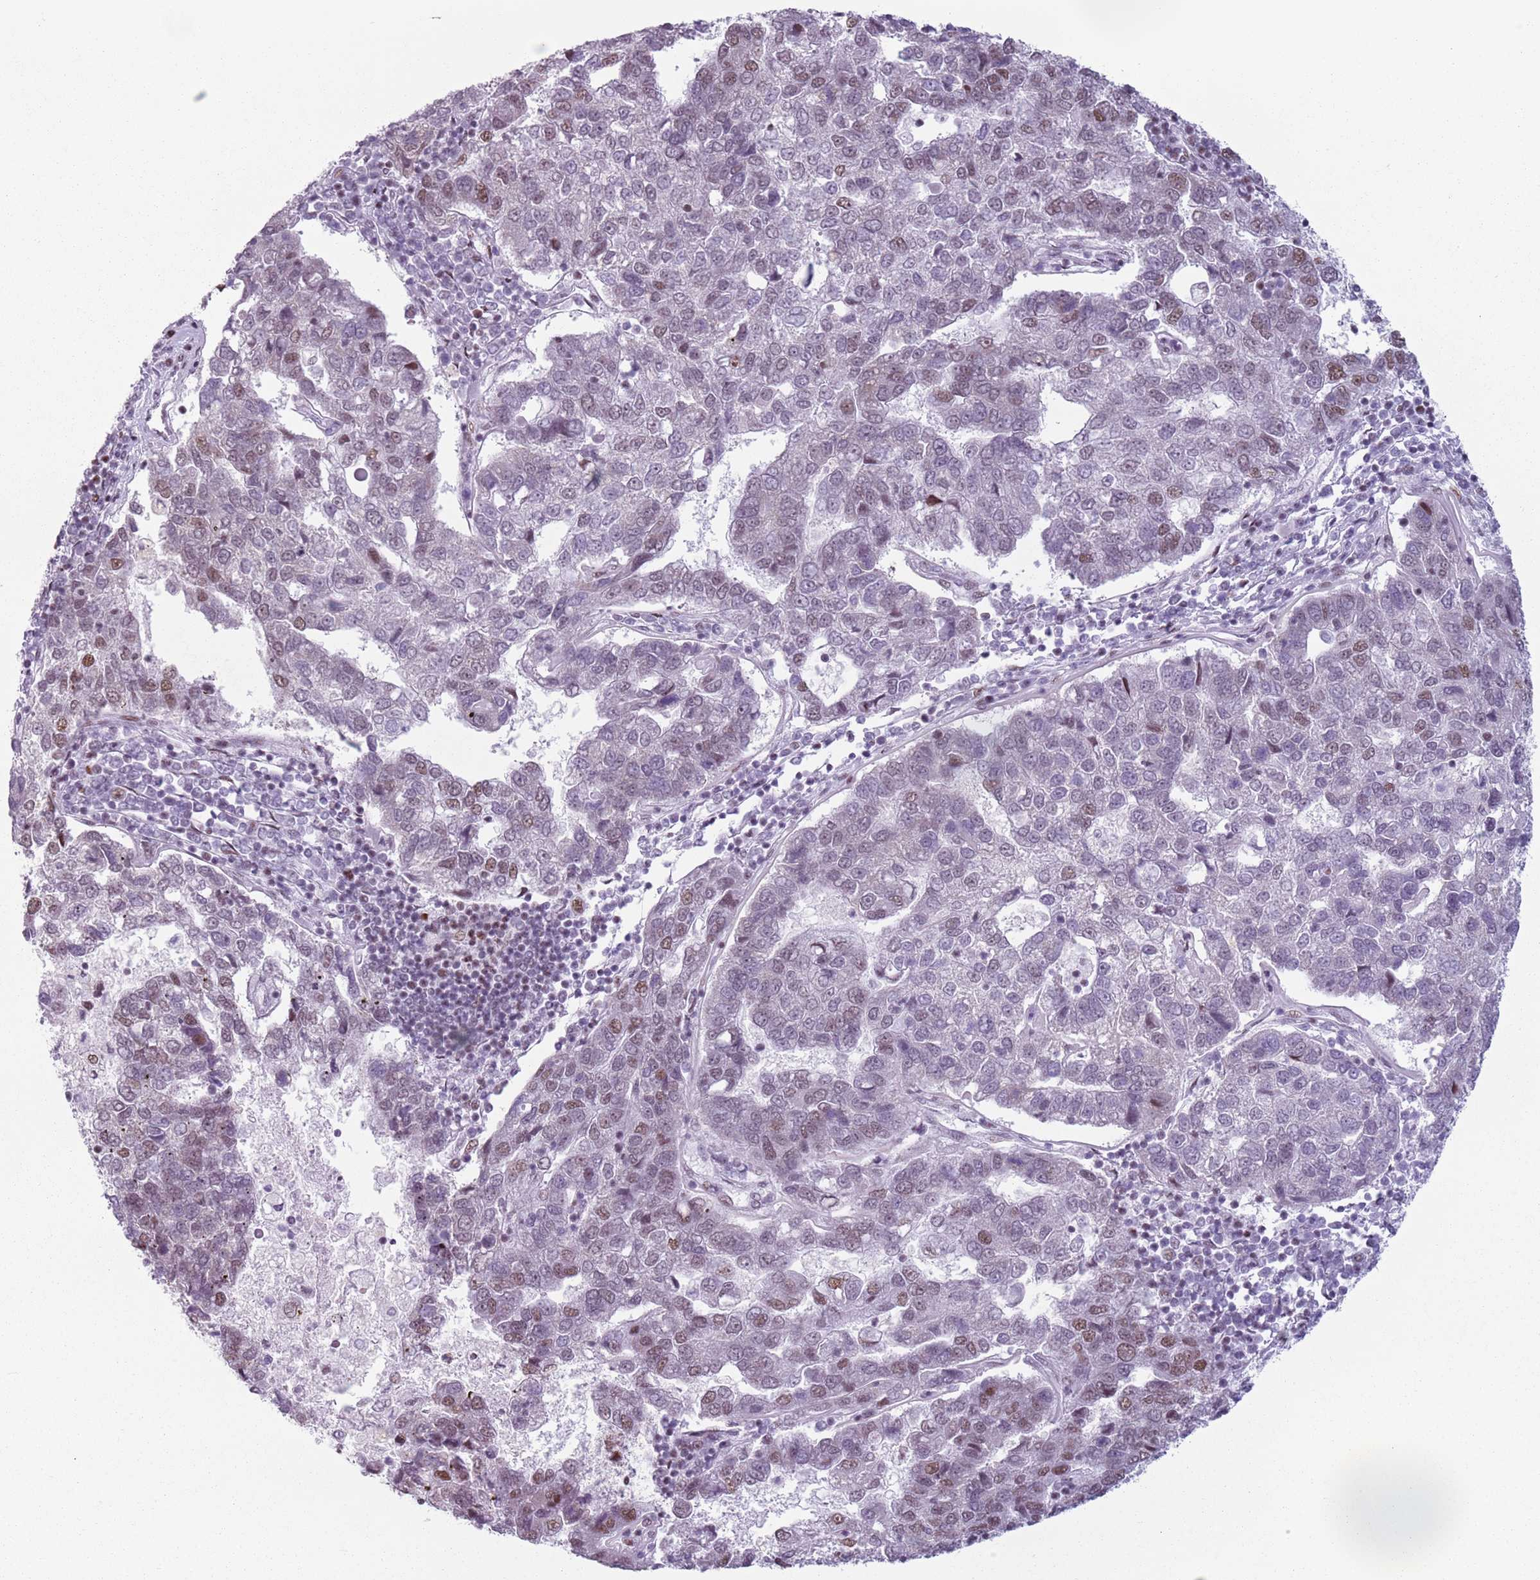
{"staining": {"intensity": "moderate", "quantity": "25%-75%", "location": "nuclear"}, "tissue": "pancreatic cancer", "cell_type": "Tumor cells", "image_type": "cancer", "snomed": [{"axis": "morphology", "description": "Adenocarcinoma, NOS"}, {"axis": "topography", "description": "Pancreas"}], "caption": "Pancreatic cancer stained with a protein marker reveals moderate staining in tumor cells.", "gene": "FAM104B", "patient": {"sex": "female", "age": 61}}